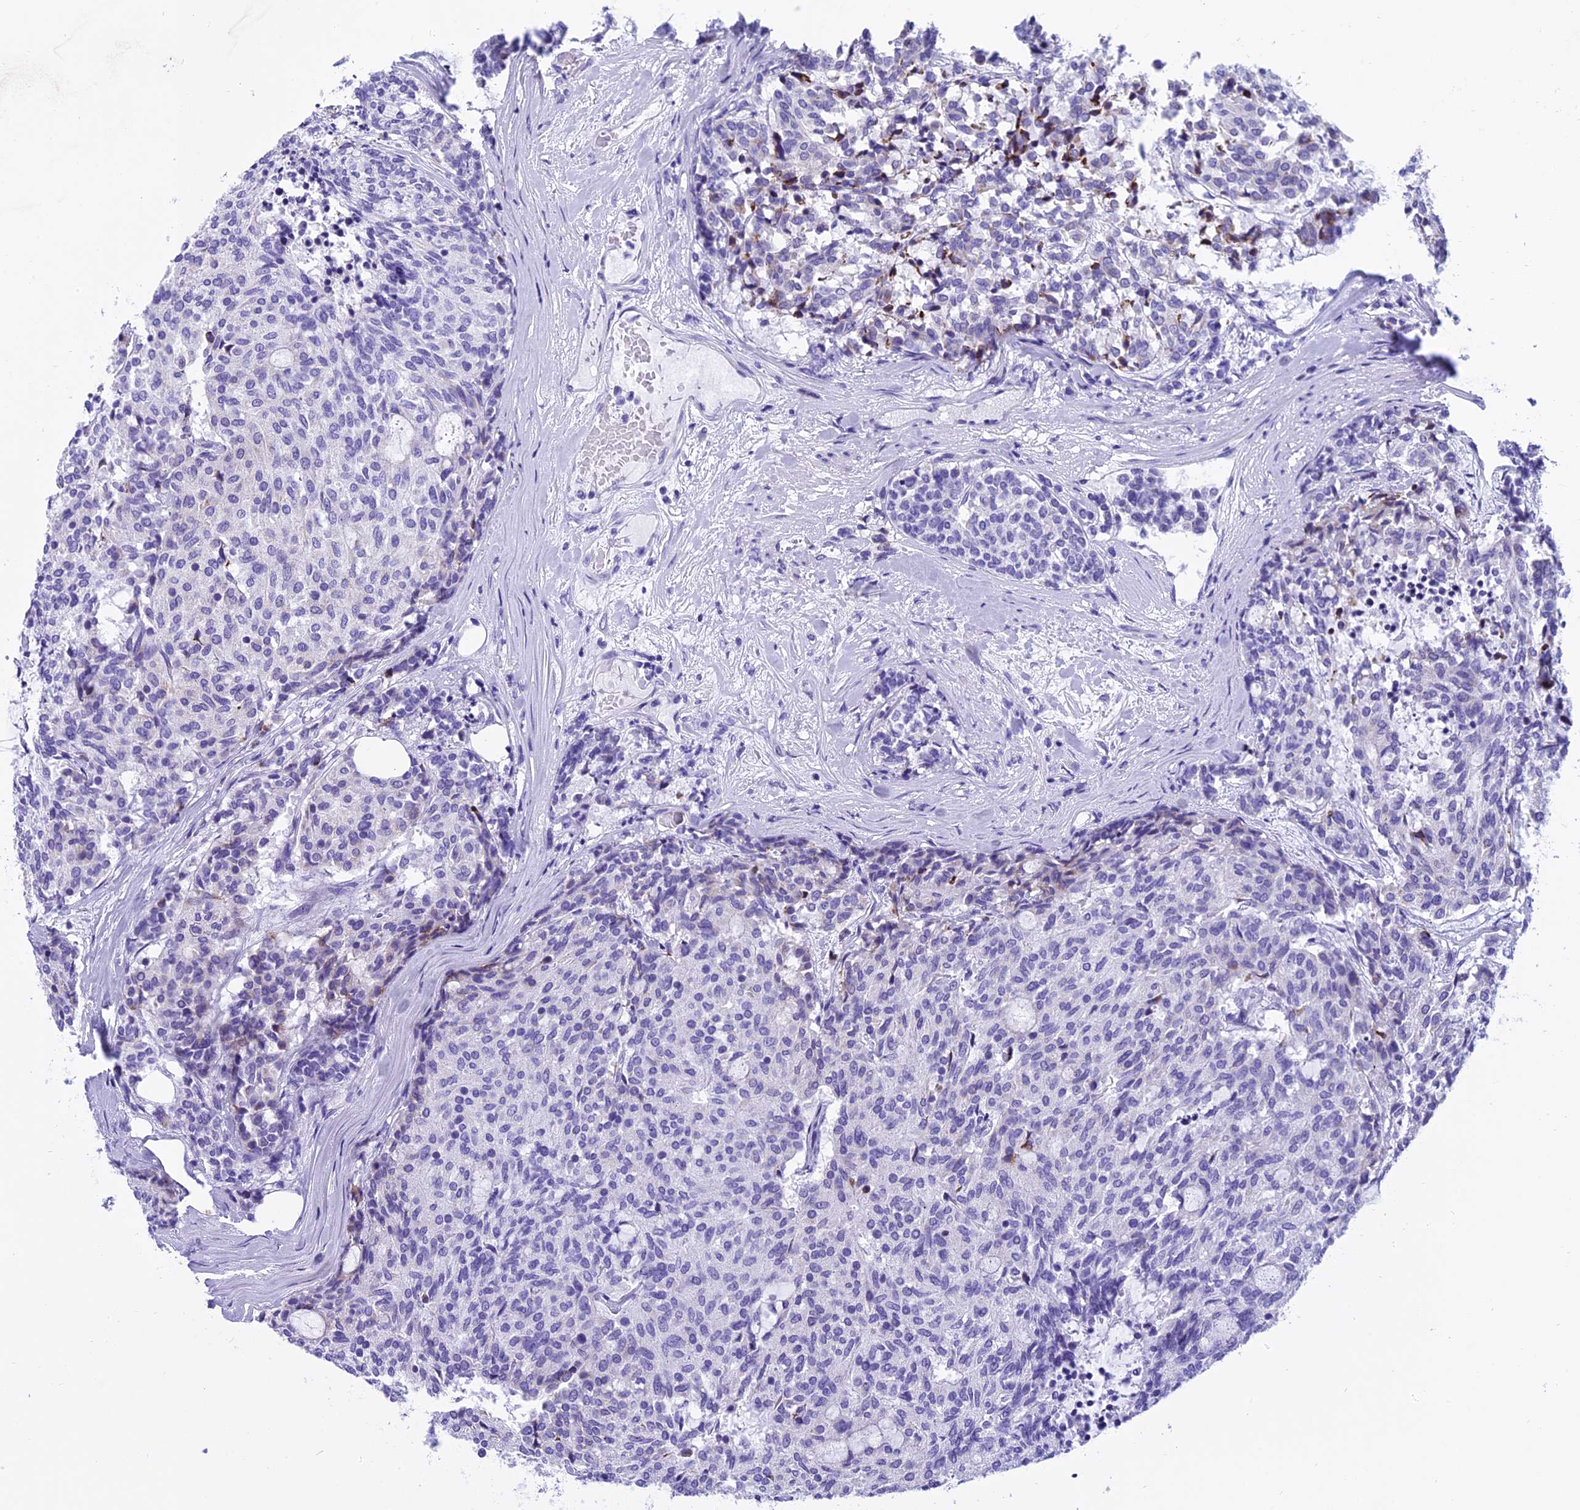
{"staining": {"intensity": "negative", "quantity": "none", "location": "none"}, "tissue": "carcinoid", "cell_type": "Tumor cells", "image_type": "cancer", "snomed": [{"axis": "morphology", "description": "Carcinoid, malignant, NOS"}, {"axis": "topography", "description": "Pancreas"}], "caption": "Carcinoid (malignant) was stained to show a protein in brown. There is no significant staining in tumor cells.", "gene": "KCTD14", "patient": {"sex": "female", "age": 54}}